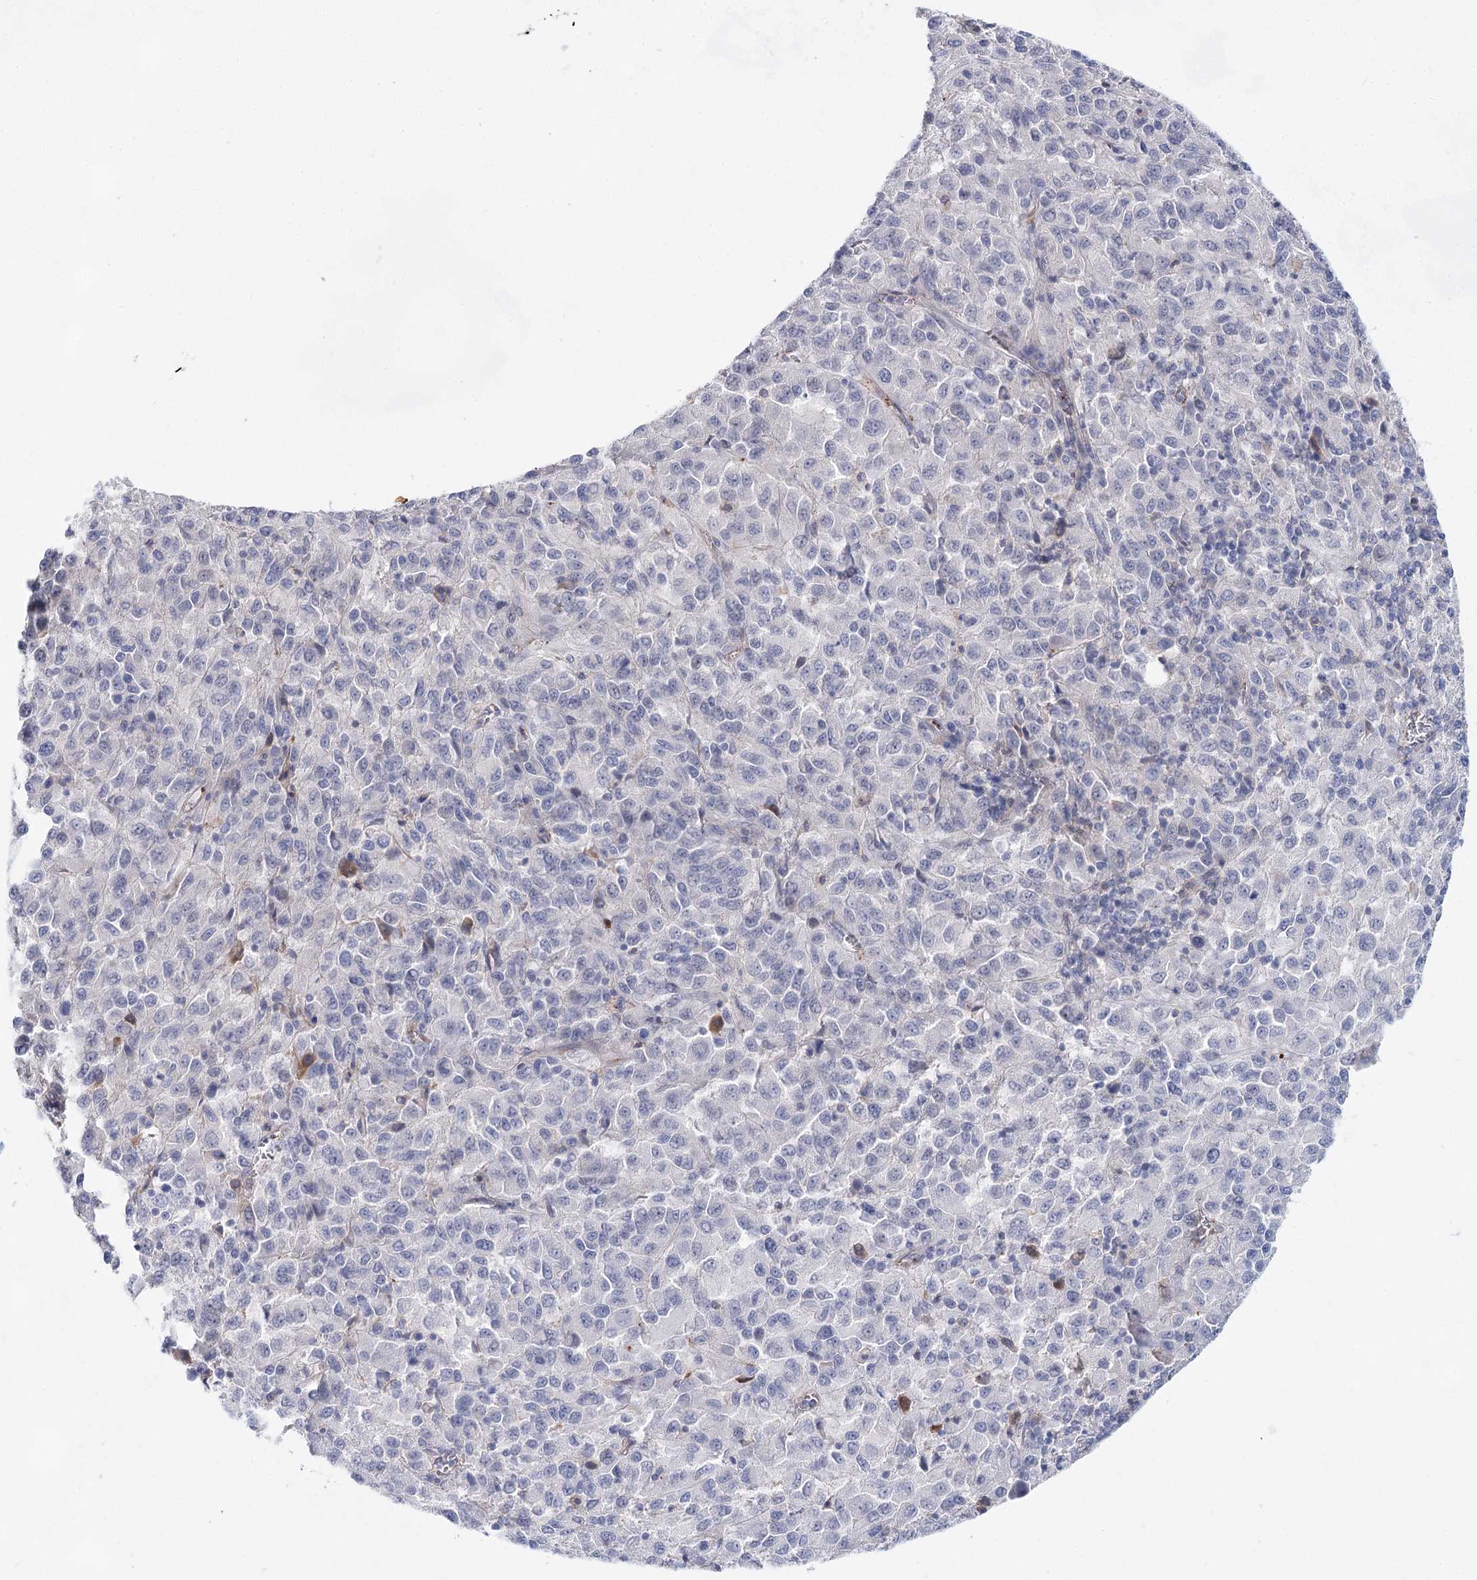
{"staining": {"intensity": "negative", "quantity": "none", "location": "none"}, "tissue": "melanoma", "cell_type": "Tumor cells", "image_type": "cancer", "snomed": [{"axis": "morphology", "description": "Malignant melanoma, Metastatic site"}, {"axis": "topography", "description": "Lung"}], "caption": "This image is of malignant melanoma (metastatic site) stained with IHC to label a protein in brown with the nuclei are counter-stained blue. There is no positivity in tumor cells.", "gene": "TASOR2", "patient": {"sex": "male", "age": 64}}